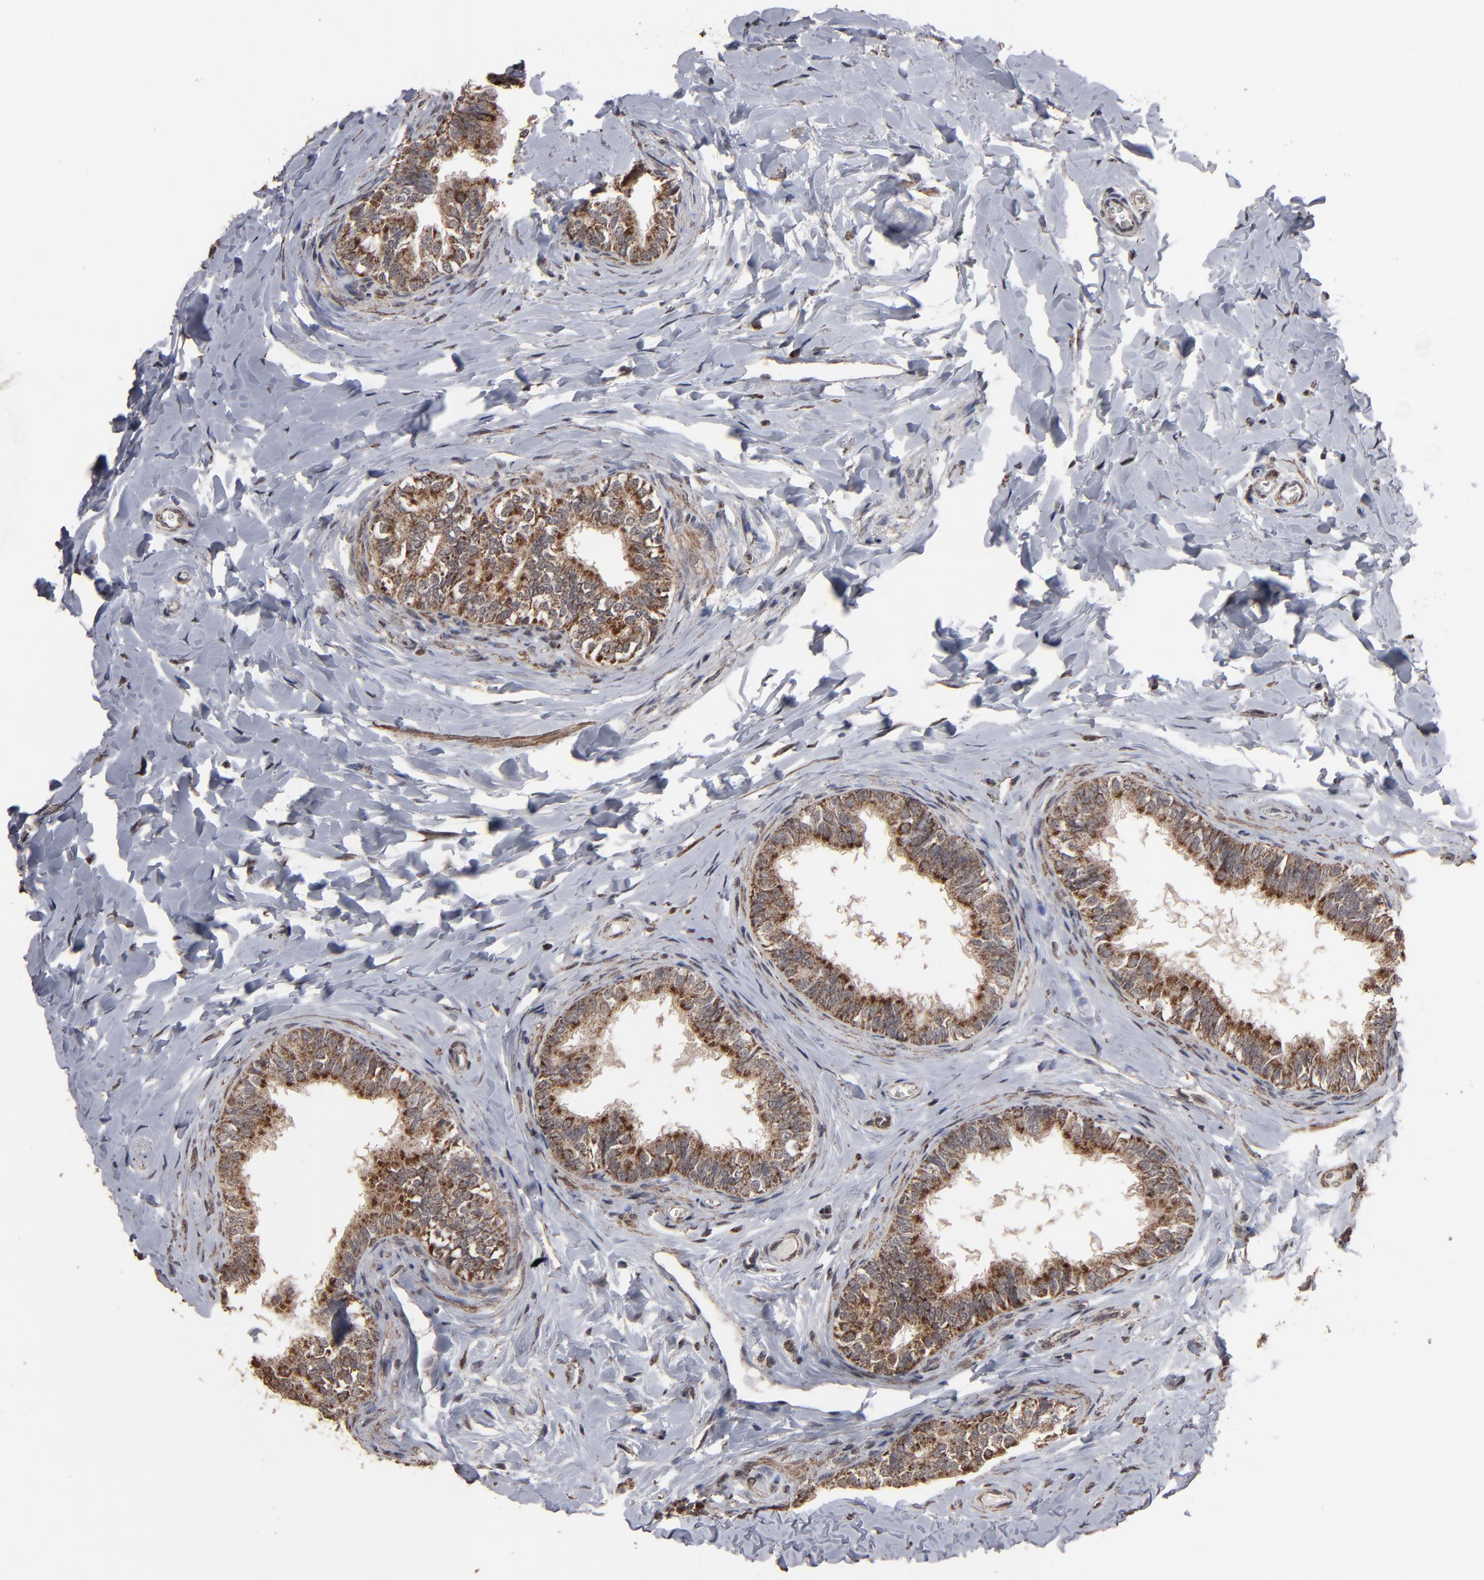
{"staining": {"intensity": "moderate", "quantity": ">75%", "location": "cytoplasmic/membranous"}, "tissue": "epididymis", "cell_type": "Glandular cells", "image_type": "normal", "snomed": [{"axis": "morphology", "description": "Normal tissue, NOS"}, {"axis": "topography", "description": "Soft tissue"}, {"axis": "topography", "description": "Epididymis"}], "caption": "Normal epididymis was stained to show a protein in brown. There is medium levels of moderate cytoplasmic/membranous staining in about >75% of glandular cells. (DAB = brown stain, brightfield microscopy at high magnification).", "gene": "BNIP3", "patient": {"sex": "male", "age": 26}}